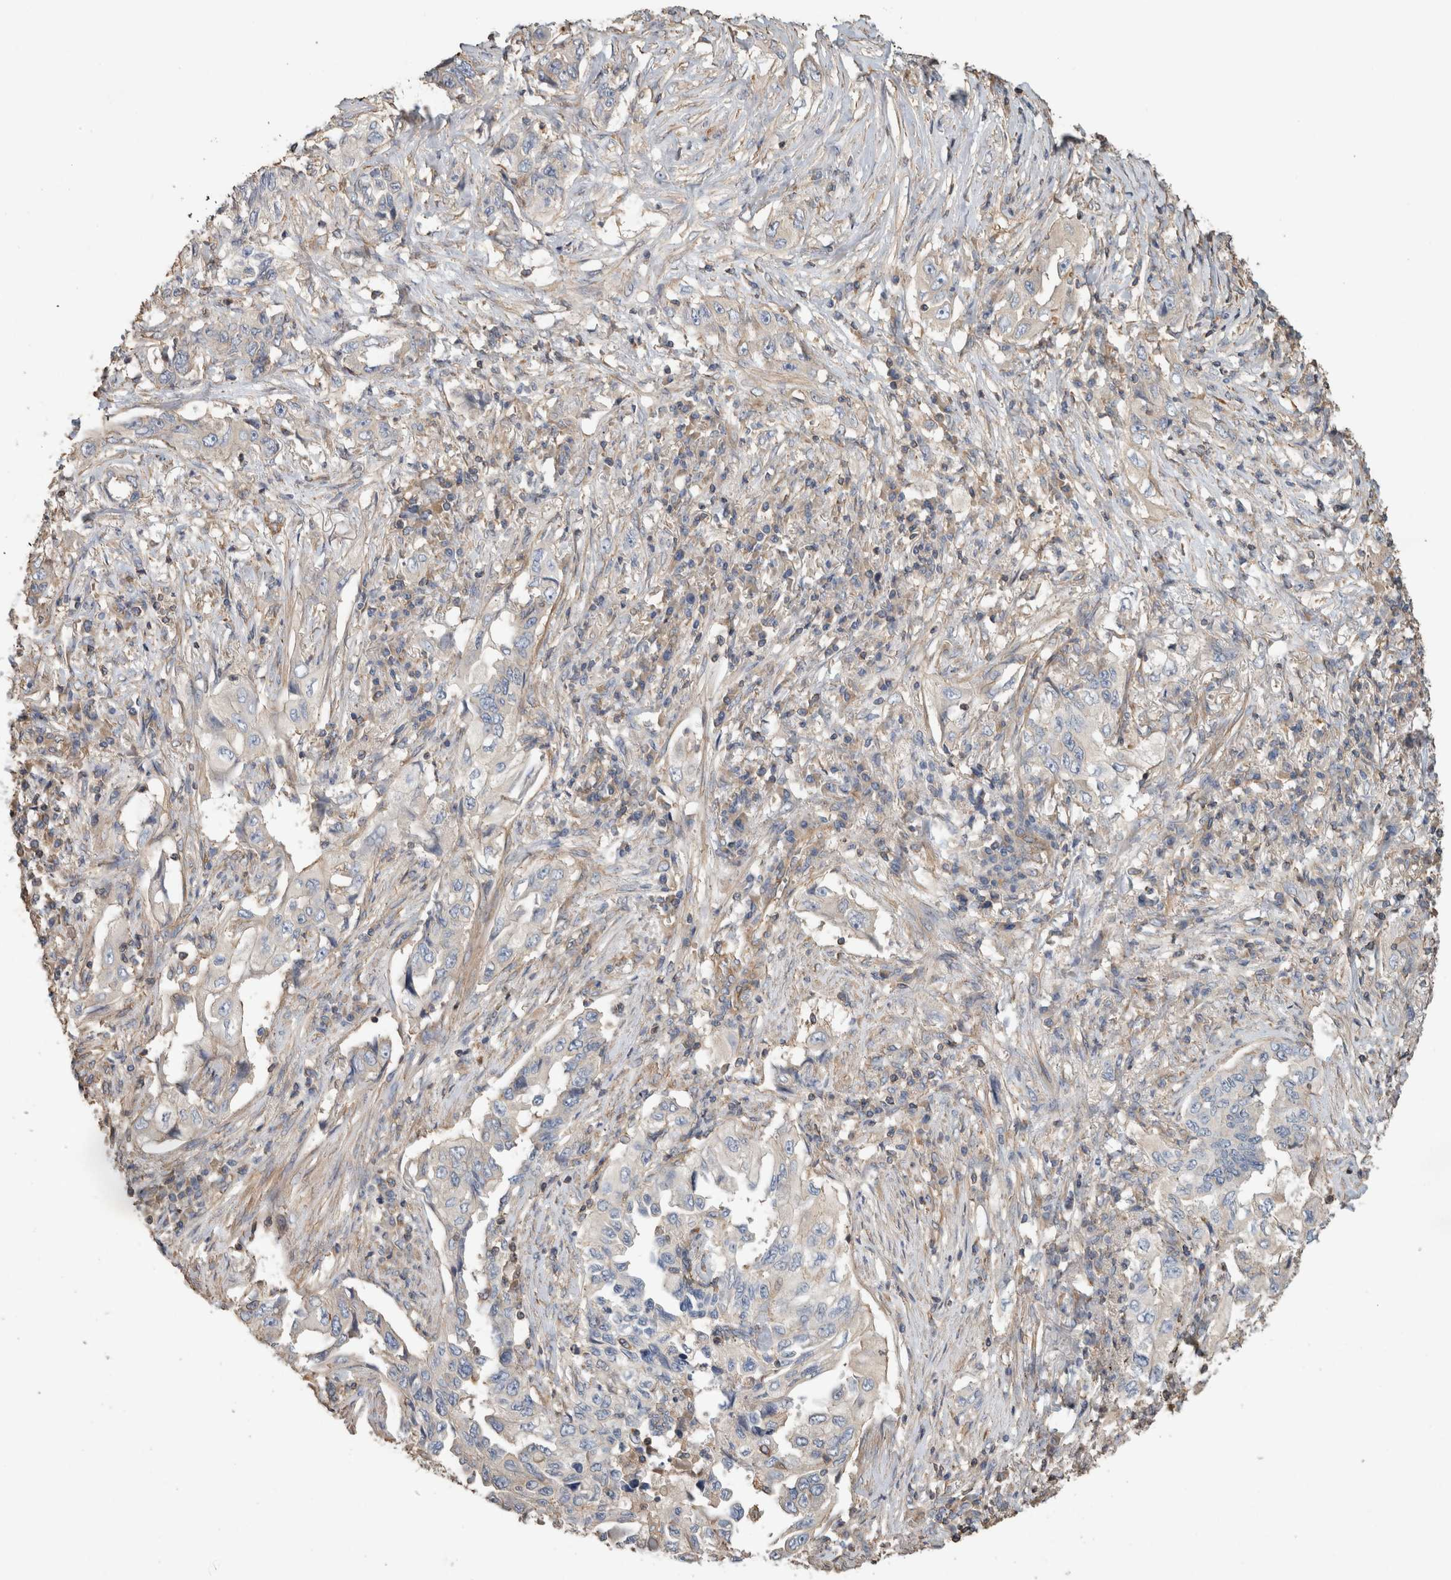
{"staining": {"intensity": "negative", "quantity": "none", "location": "none"}, "tissue": "lung cancer", "cell_type": "Tumor cells", "image_type": "cancer", "snomed": [{"axis": "morphology", "description": "Adenocarcinoma, NOS"}, {"axis": "topography", "description": "Lung"}], "caption": "Protein analysis of lung cancer (adenocarcinoma) exhibits no significant expression in tumor cells. (IHC, brightfield microscopy, high magnification).", "gene": "EIF4G3", "patient": {"sex": "female", "age": 51}}